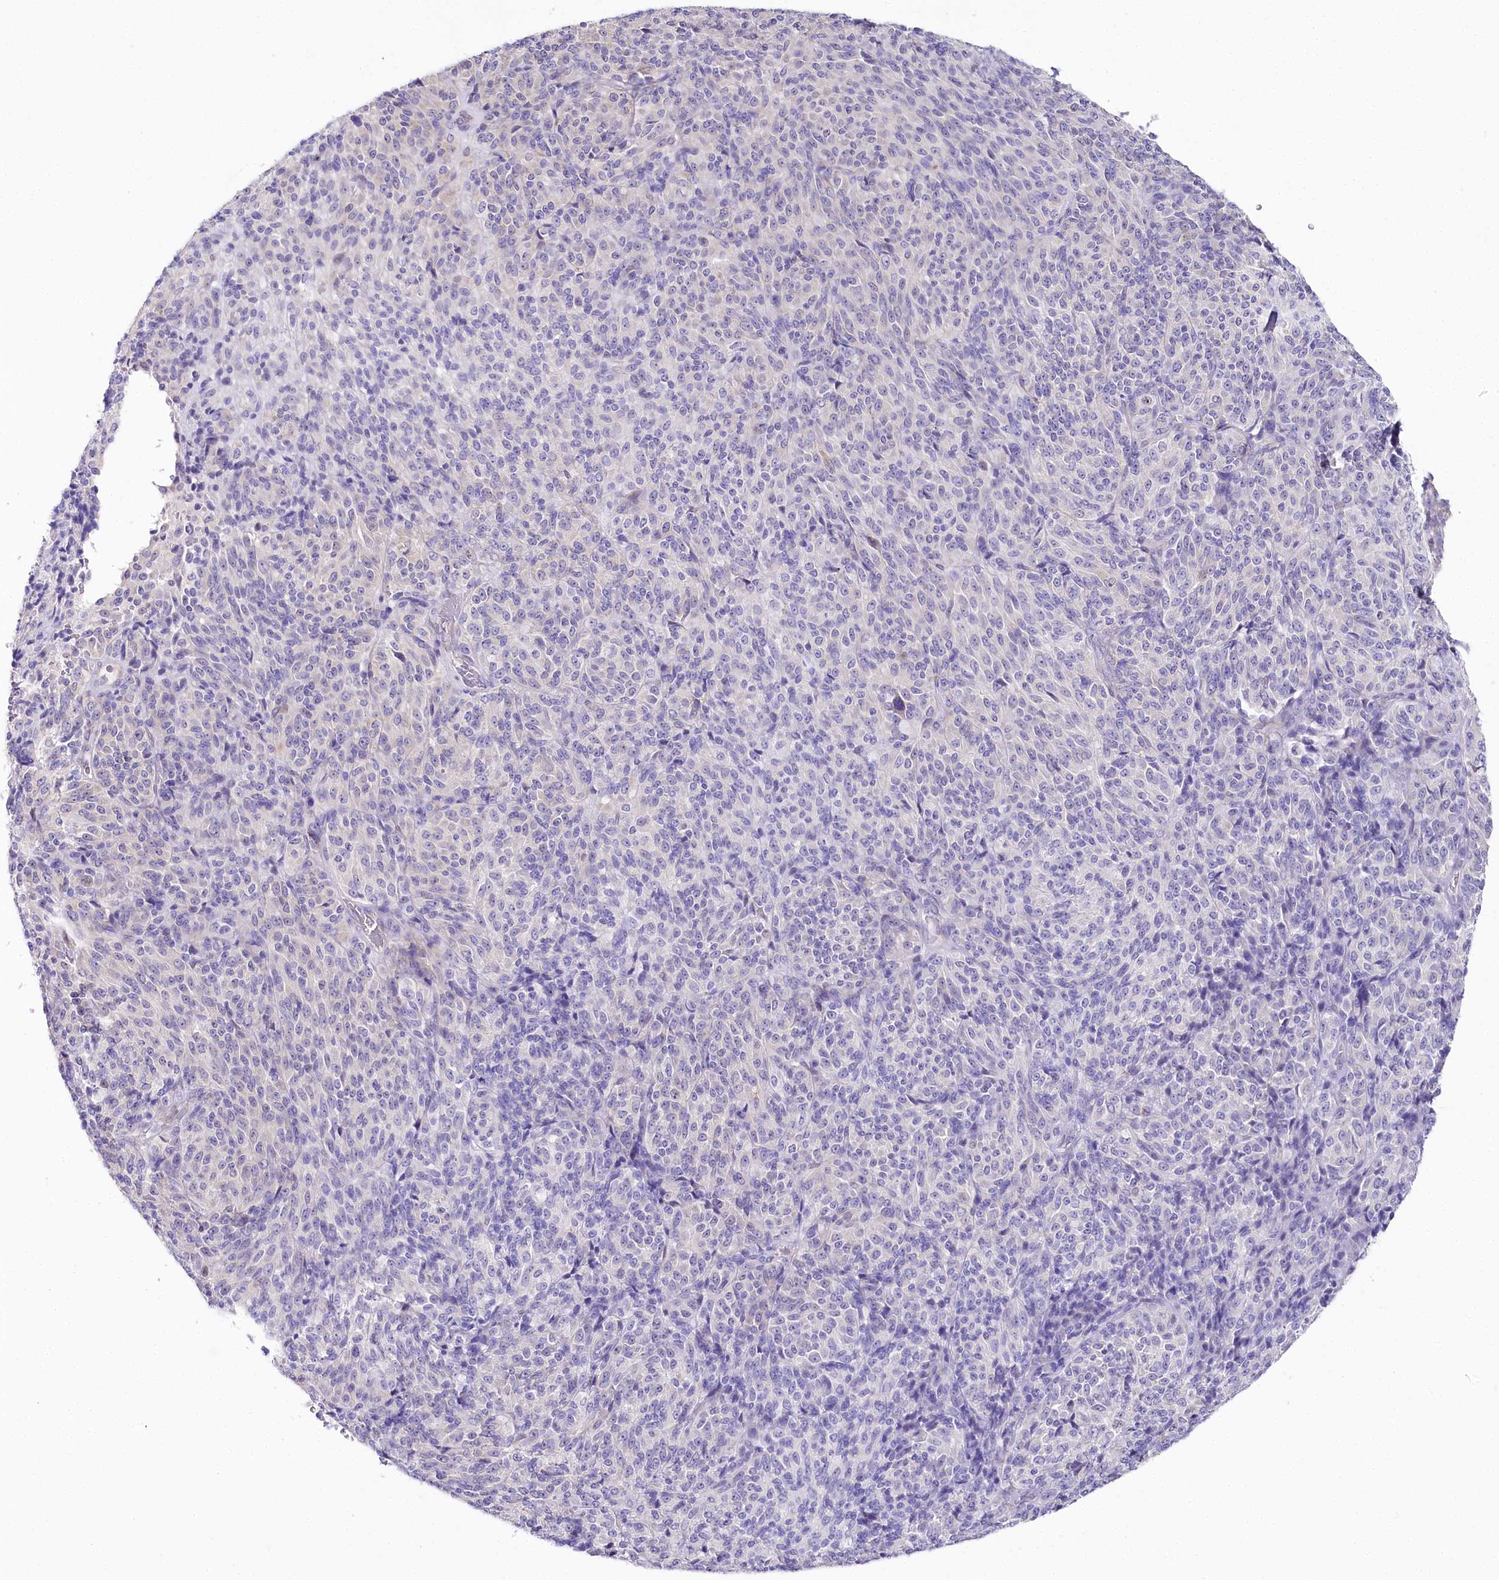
{"staining": {"intensity": "negative", "quantity": "none", "location": "none"}, "tissue": "melanoma", "cell_type": "Tumor cells", "image_type": "cancer", "snomed": [{"axis": "morphology", "description": "Malignant melanoma, Metastatic site"}, {"axis": "topography", "description": "Brain"}], "caption": "This is a image of immunohistochemistry (IHC) staining of malignant melanoma (metastatic site), which shows no expression in tumor cells.", "gene": "CSN3", "patient": {"sex": "female", "age": 56}}